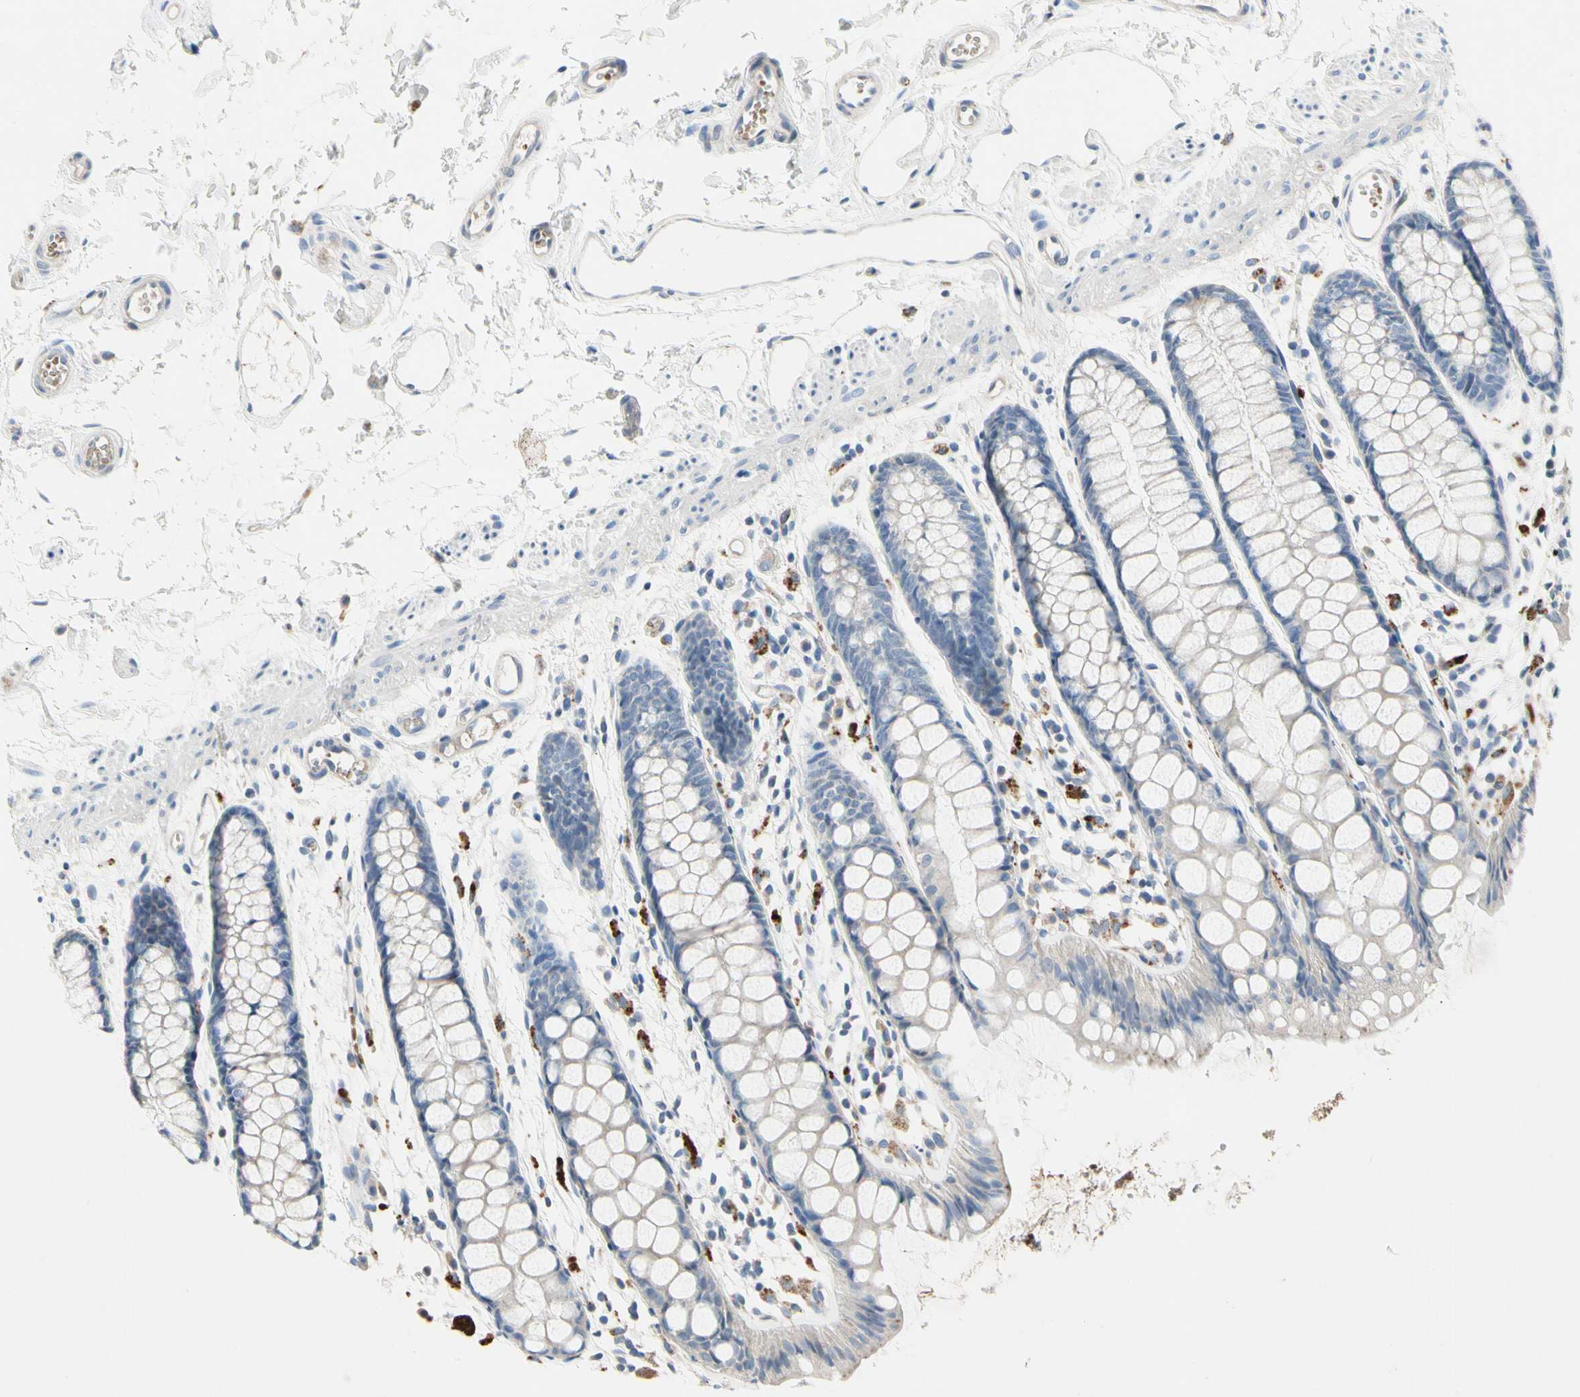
{"staining": {"intensity": "negative", "quantity": "none", "location": "none"}, "tissue": "rectum", "cell_type": "Glandular cells", "image_type": "normal", "snomed": [{"axis": "morphology", "description": "Normal tissue, NOS"}, {"axis": "topography", "description": "Rectum"}], "caption": "IHC image of unremarkable rectum: human rectum stained with DAB demonstrates no significant protein expression in glandular cells.", "gene": "RETSAT", "patient": {"sex": "female", "age": 66}}